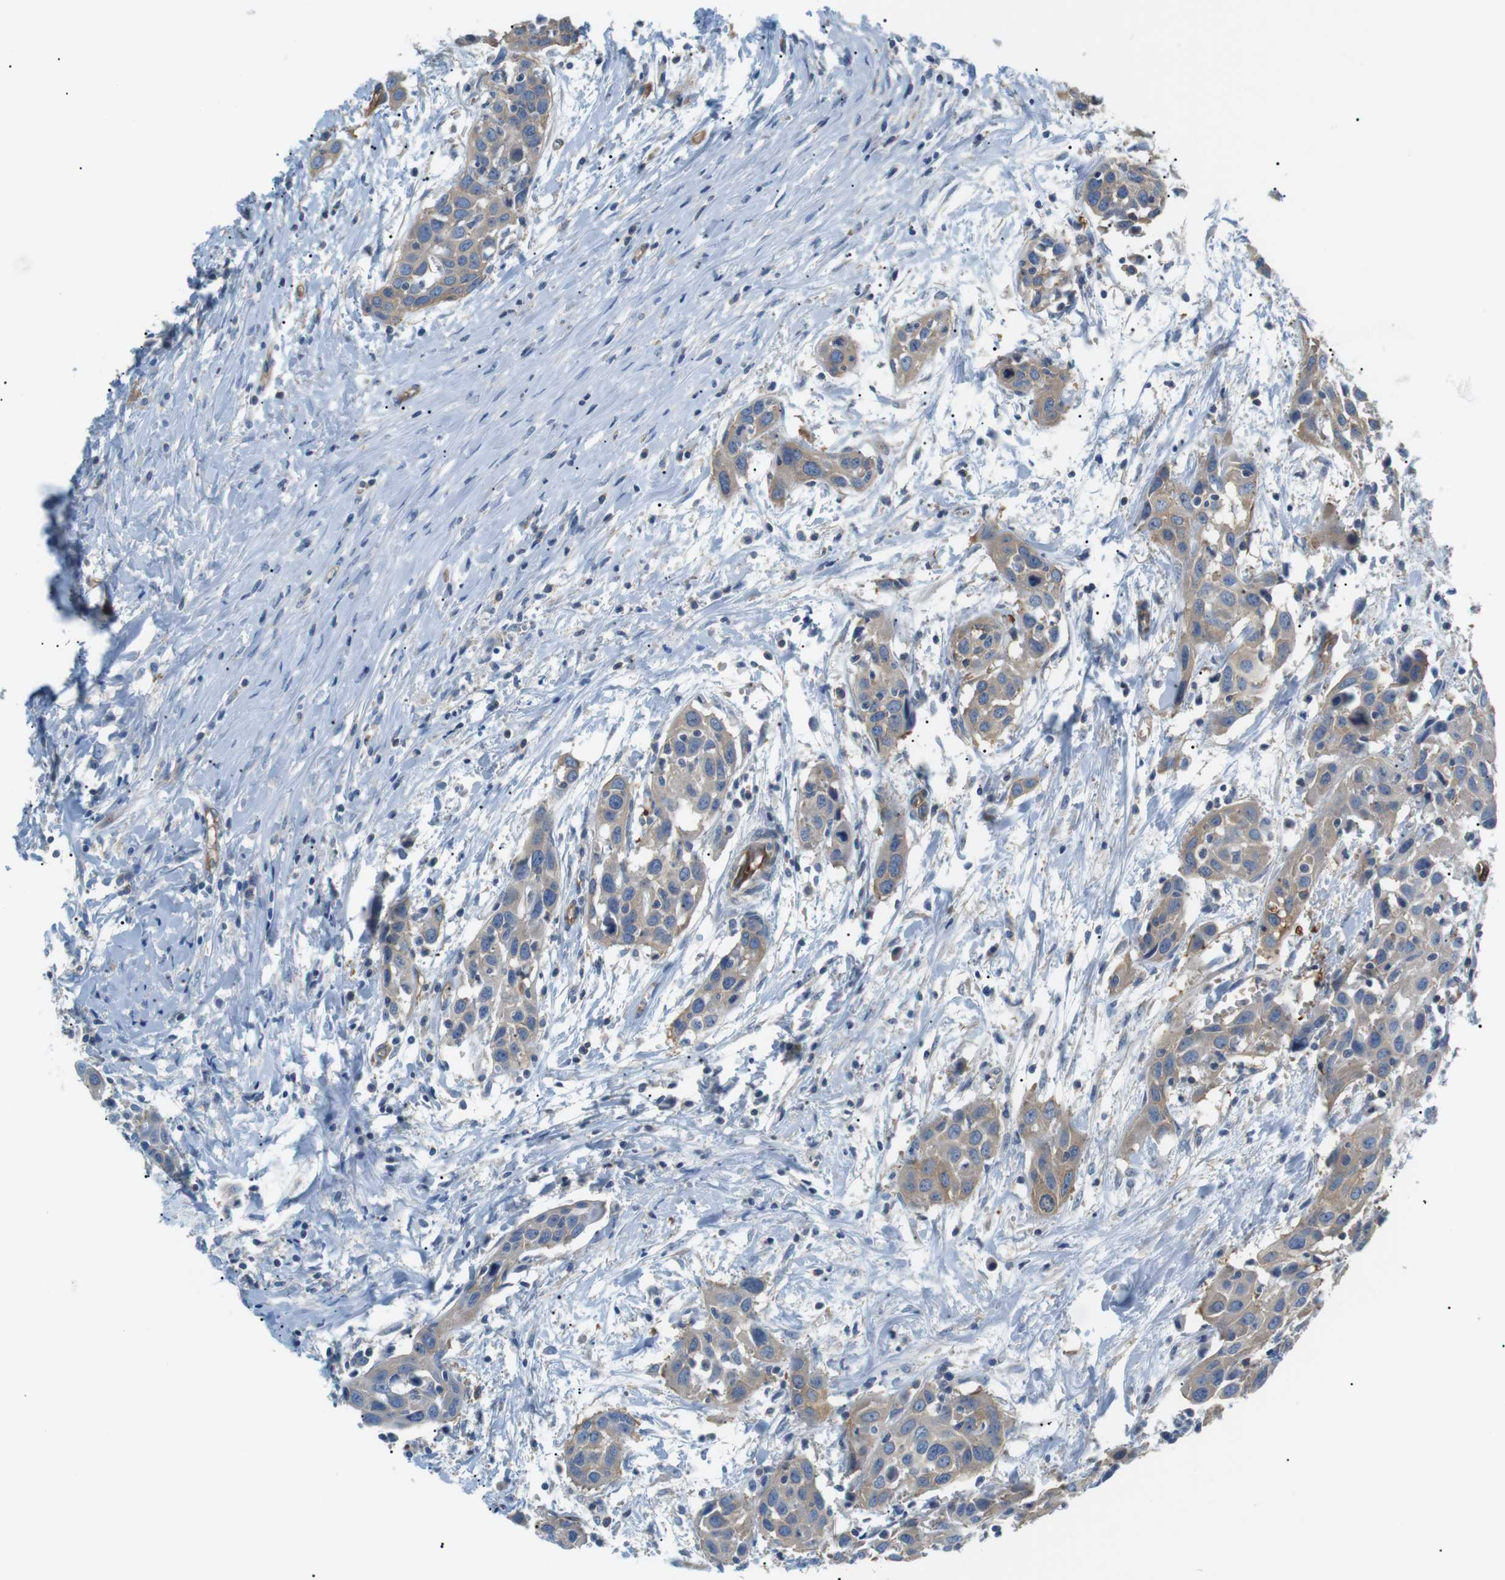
{"staining": {"intensity": "weak", "quantity": ">75%", "location": "cytoplasmic/membranous"}, "tissue": "head and neck cancer", "cell_type": "Tumor cells", "image_type": "cancer", "snomed": [{"axis": "morphology", "description": "Squamous cell carcinoma, NOS"}, {"axis": "topography", "description": "Oral tissue"}, {"axis": "topography", "description": "Head-Neck"}], "caption": "Squamous cell carcinoma (head and neck) stained for a protein demonstrates weak cytoplasmic/membranous positivity in tumor cells. The staining was performed using DAB (3,3'-diaminobenzidine), with brown indicating positive protein expression. Nuclei are stained blue with hematoxylin.", "gene": "ADCY10", "patient": {"sex": "female", "age": 50}}